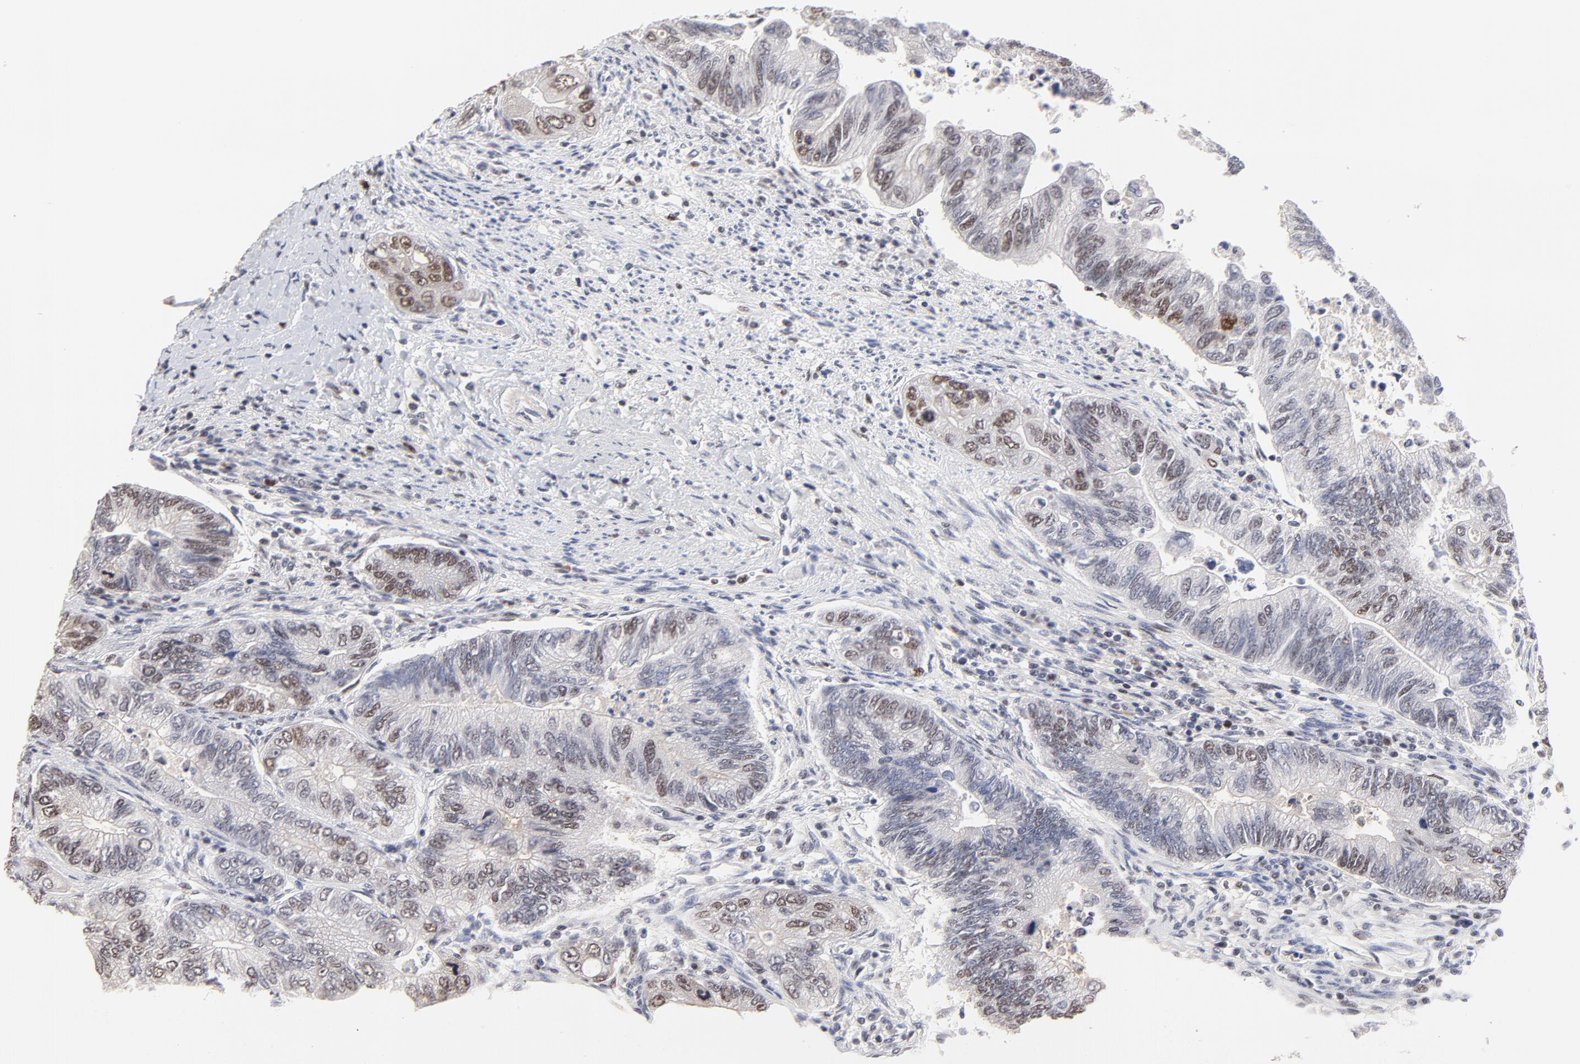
{"staining": {"intensity": "weak", "quantity": "<25%", "location": "nuclear"}, "tissue": "colorectal cancer", "cell_type": "Tumor cells", "image_type": "cancer", "snomed": [{"axis": "morphology", "description": "Adenocarcinoma, NOS"}, {"axis": "topography", "description": "Colon"}], "caption": "An image of human colorectal adenocarcinoma is negative for staining in tumor cells.", "gene": "OGFOD1", "patient": {"sex": "female", "age": 11}}